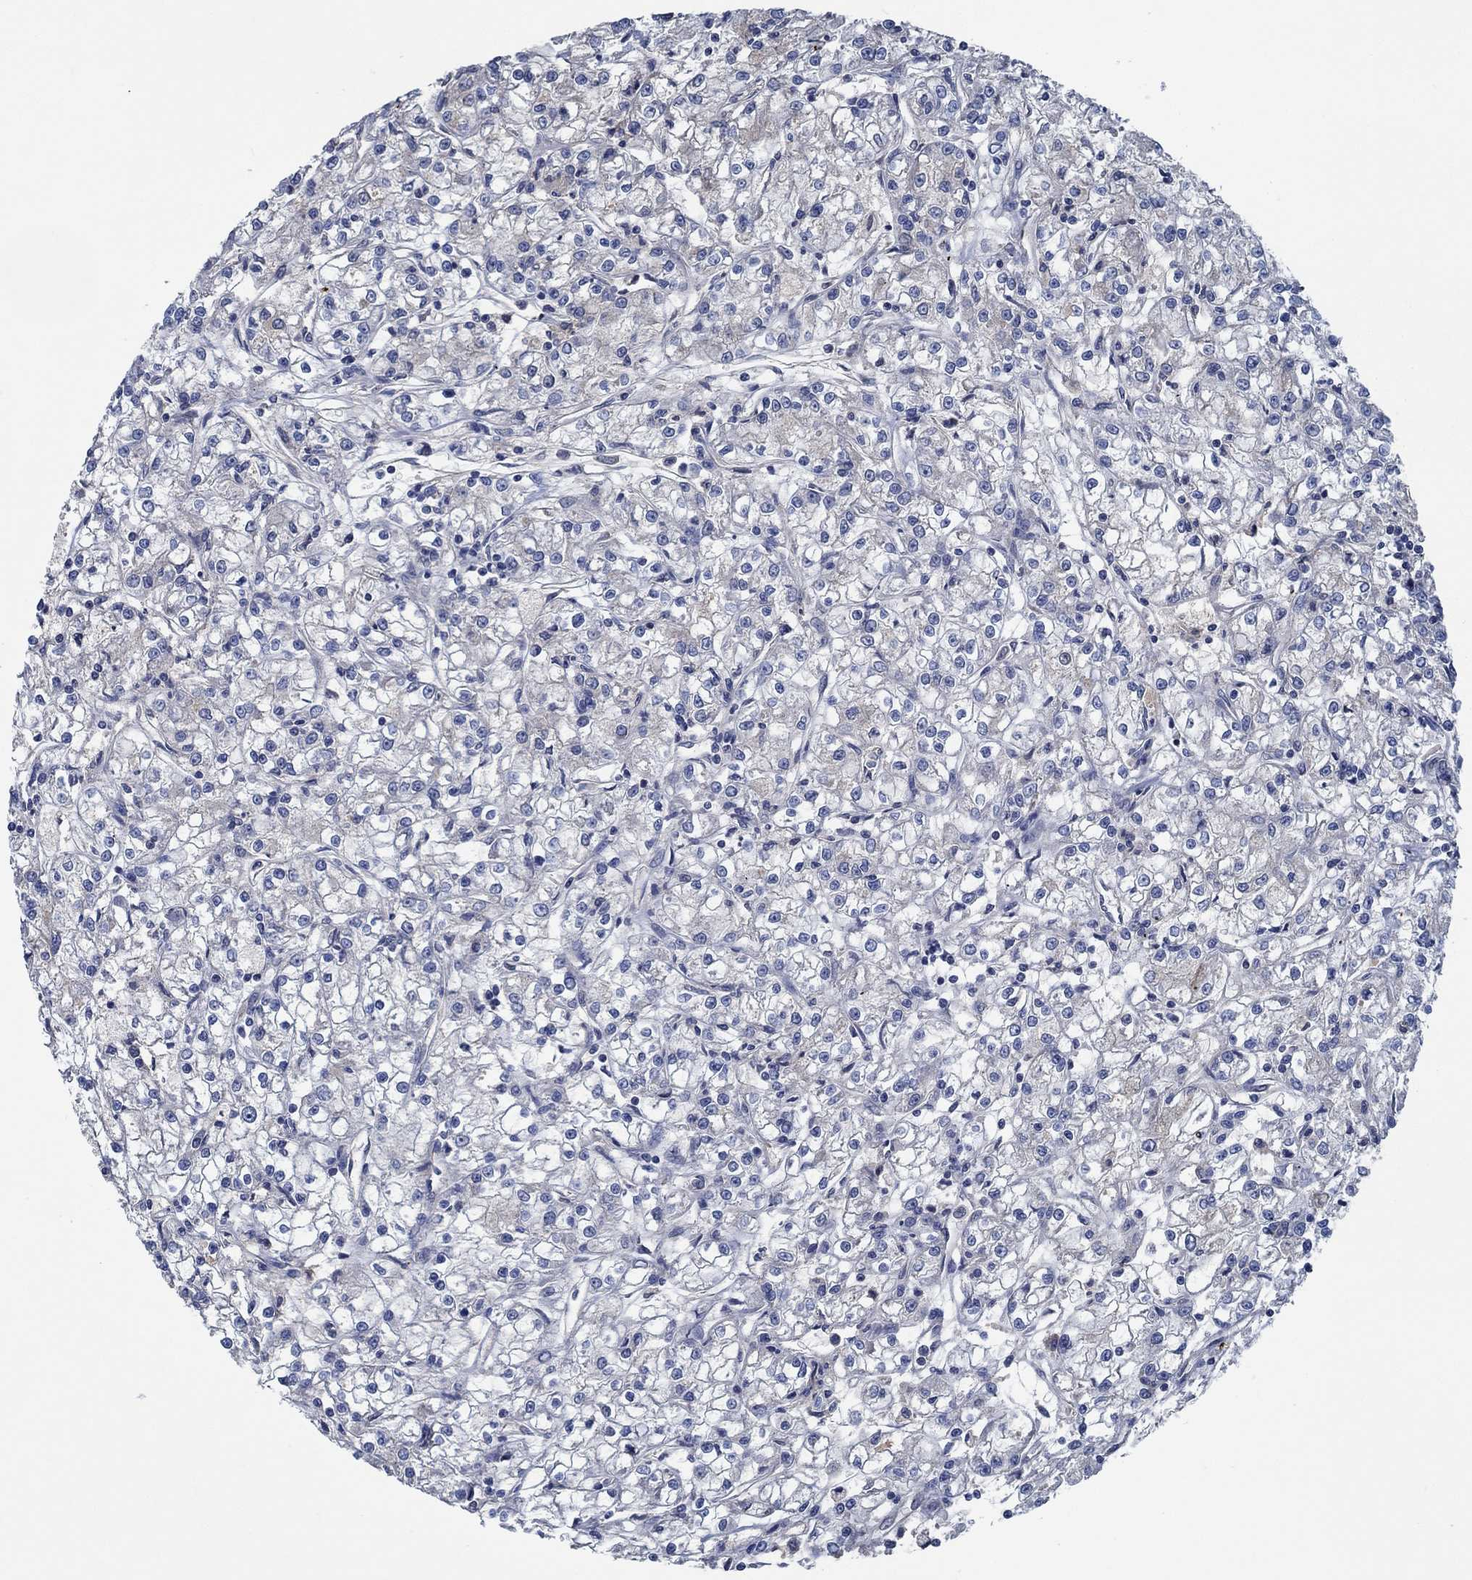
{"staining": {"intensity": "negative", "quantity": "none", "location": "none"}, "tissue": "renal cancer", "cell_type": "Tumor cells", "image_type": "cancer", "snomed": [{"axis": "morphology", "description": "Adenocarcinoma, NOS"}, {"axis": "topography", "description": "Kidney"}], "caption": "This is an immunohistochemistry image of human renal cancer (adenocarcinoma). There is no positivity in tumor cells.", "gene": "OBSCN", "patient": {"sex": "female", "age": 59}}